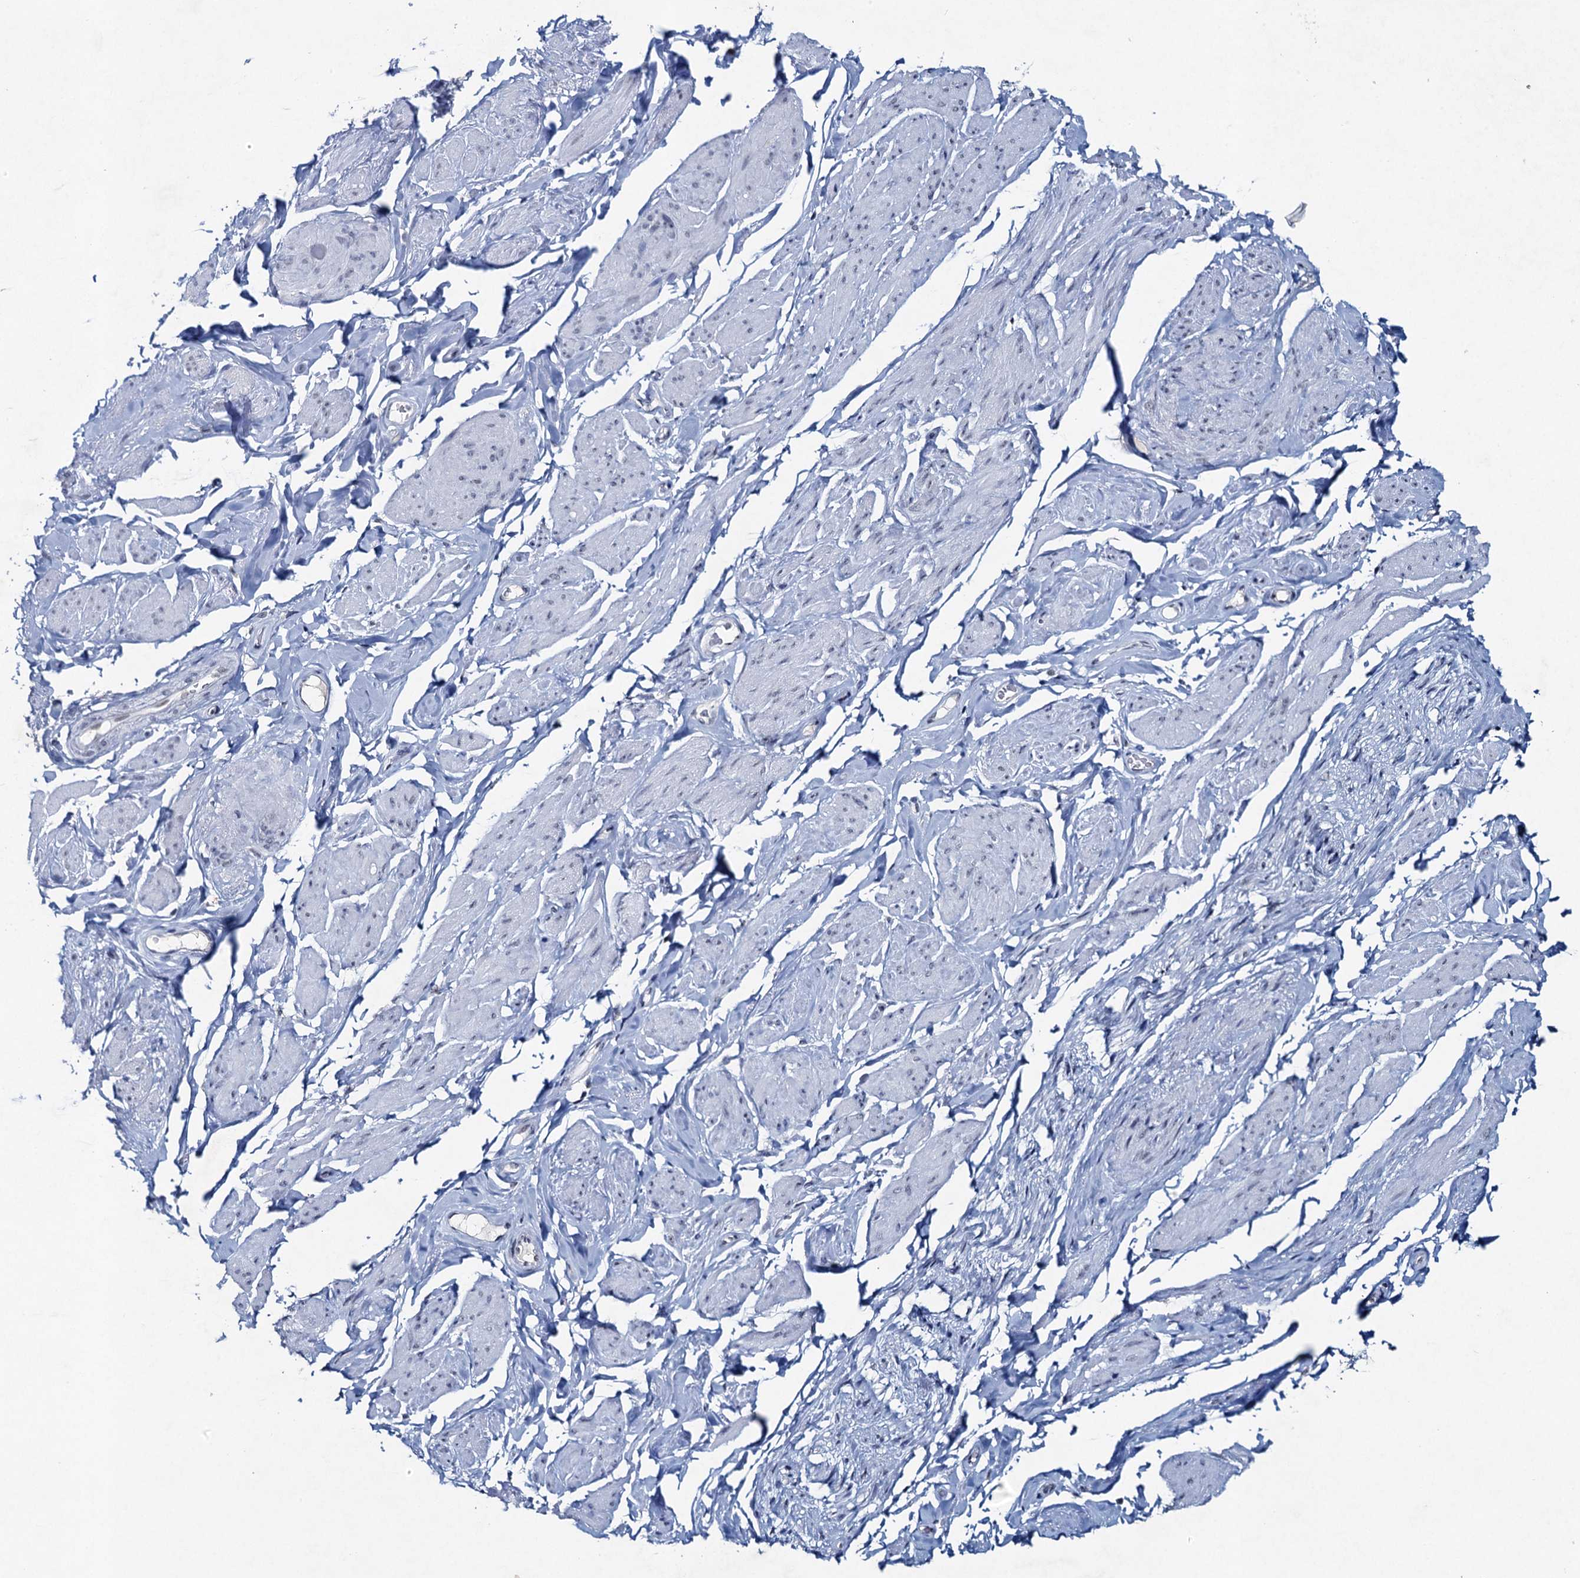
{"staining": {"intensity": "negative", "quantity": "none", "location": "none"}, "tissue": "smooth muscle", "cell_type": "Smooth muscle cells", "image_type": "normal", "snomed": [{"axis": "morphology", "description": "Normal tissue, NOS"}, {"axis": "topography", "description": "Smooth muscle"}, {"axis": "topography", "description": "Peripheral nerve tissue"}], "caption": "A high-resolution image shows IHC staining of unremarkable smooth muscle, which exhibits no significant expression in smooth muscle cells.", "gene": "ENSG00000230707", "patient": {"sex": "male", "age": 69}}